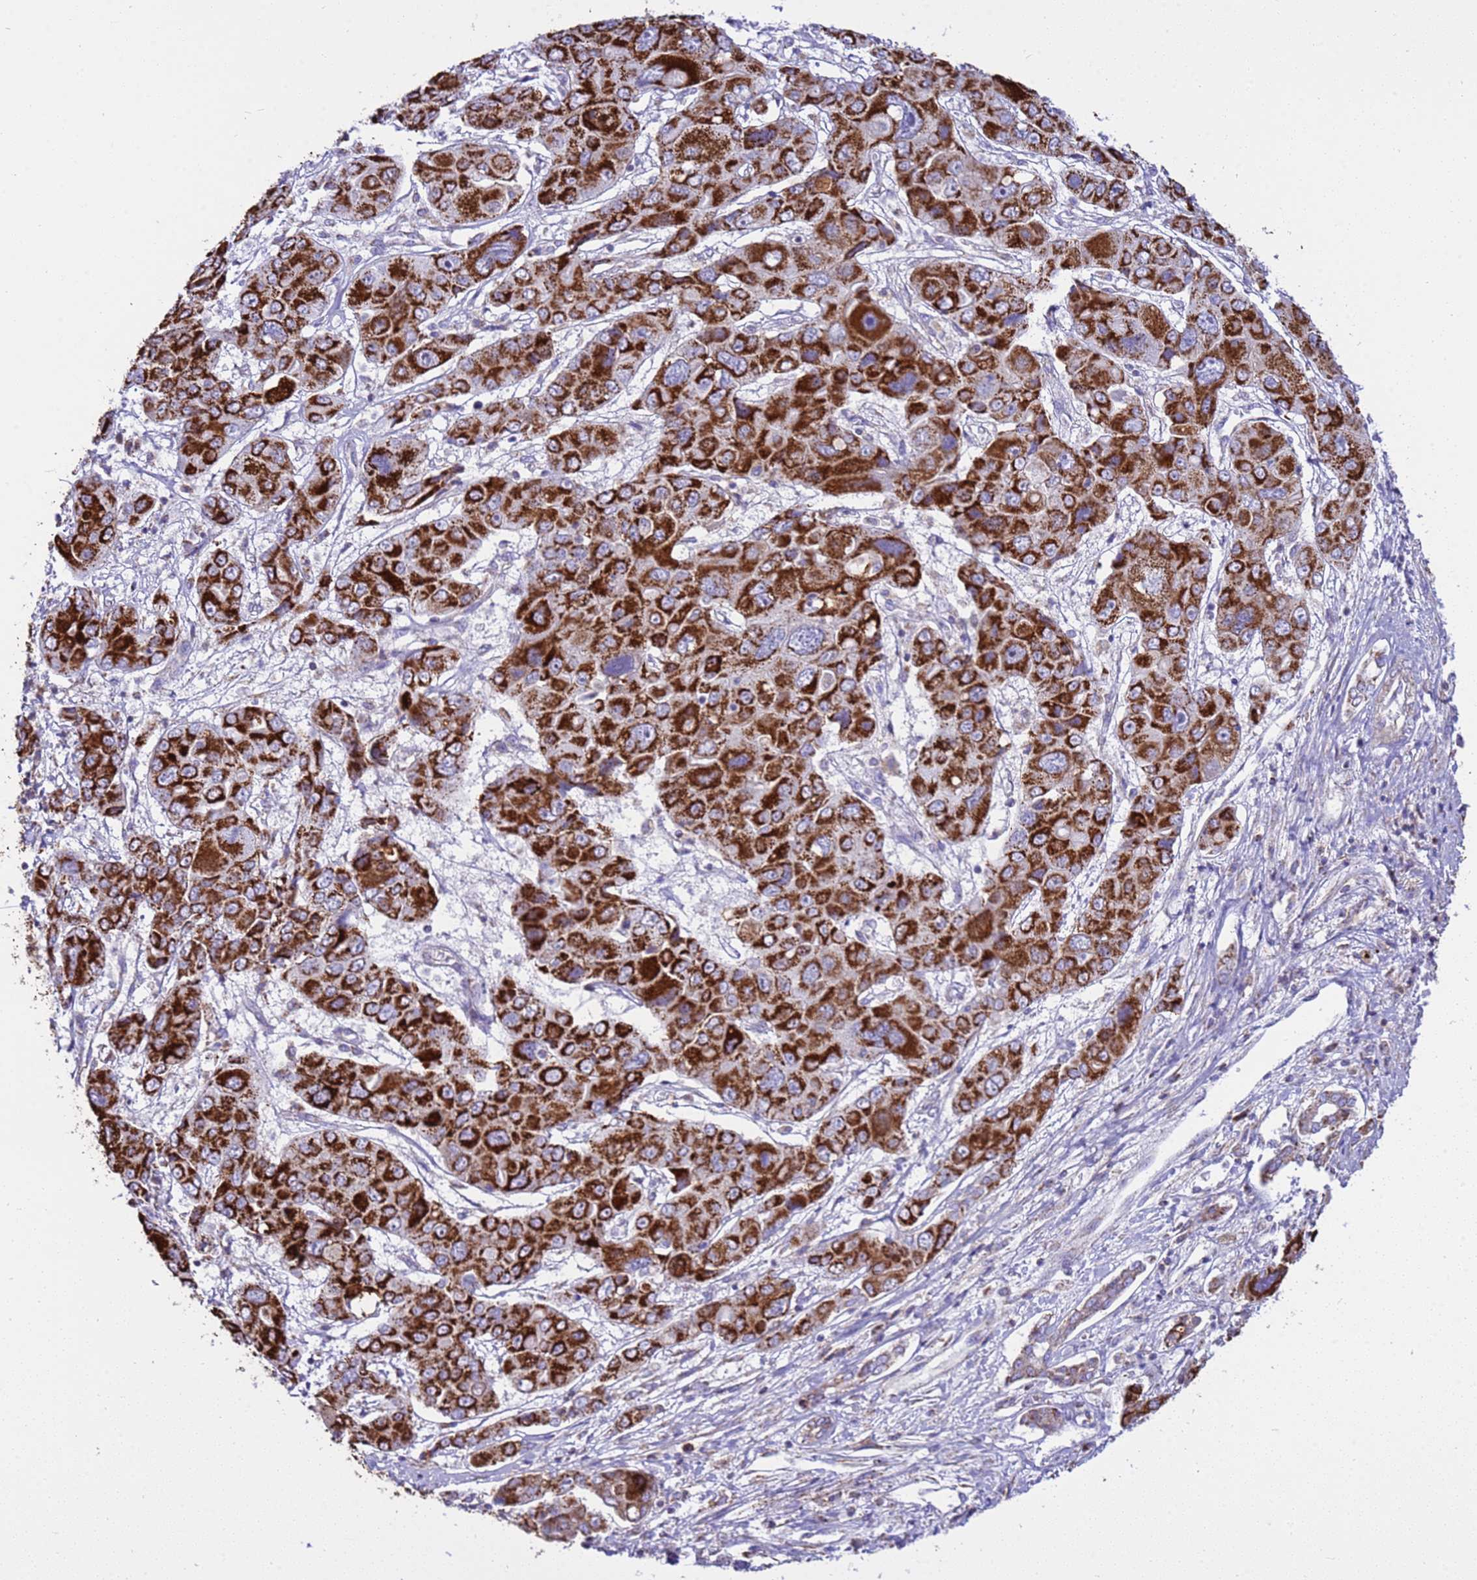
{"staining": {"intensity": "strong", "quantity": ">75%", "location": "cytoplasmic/membranous"}, "tissue": "liver cancer", "cell_type": "Tumor cells", "image_type": "cancer", "snomed": [{"axis": "morphology", "description": "Cholangiocarcinoma"}, {"axis": "topography", "description": "Liver"}], "caption": "The histopathology image exhibits staining of liver cancer (cholangiocarcinoma), revealing strong cytoplasmic/membranous protein positivity (brown color) within tumor cells.", "gene": "RNF165", "patient": {"sex": "male", "age": 67}}